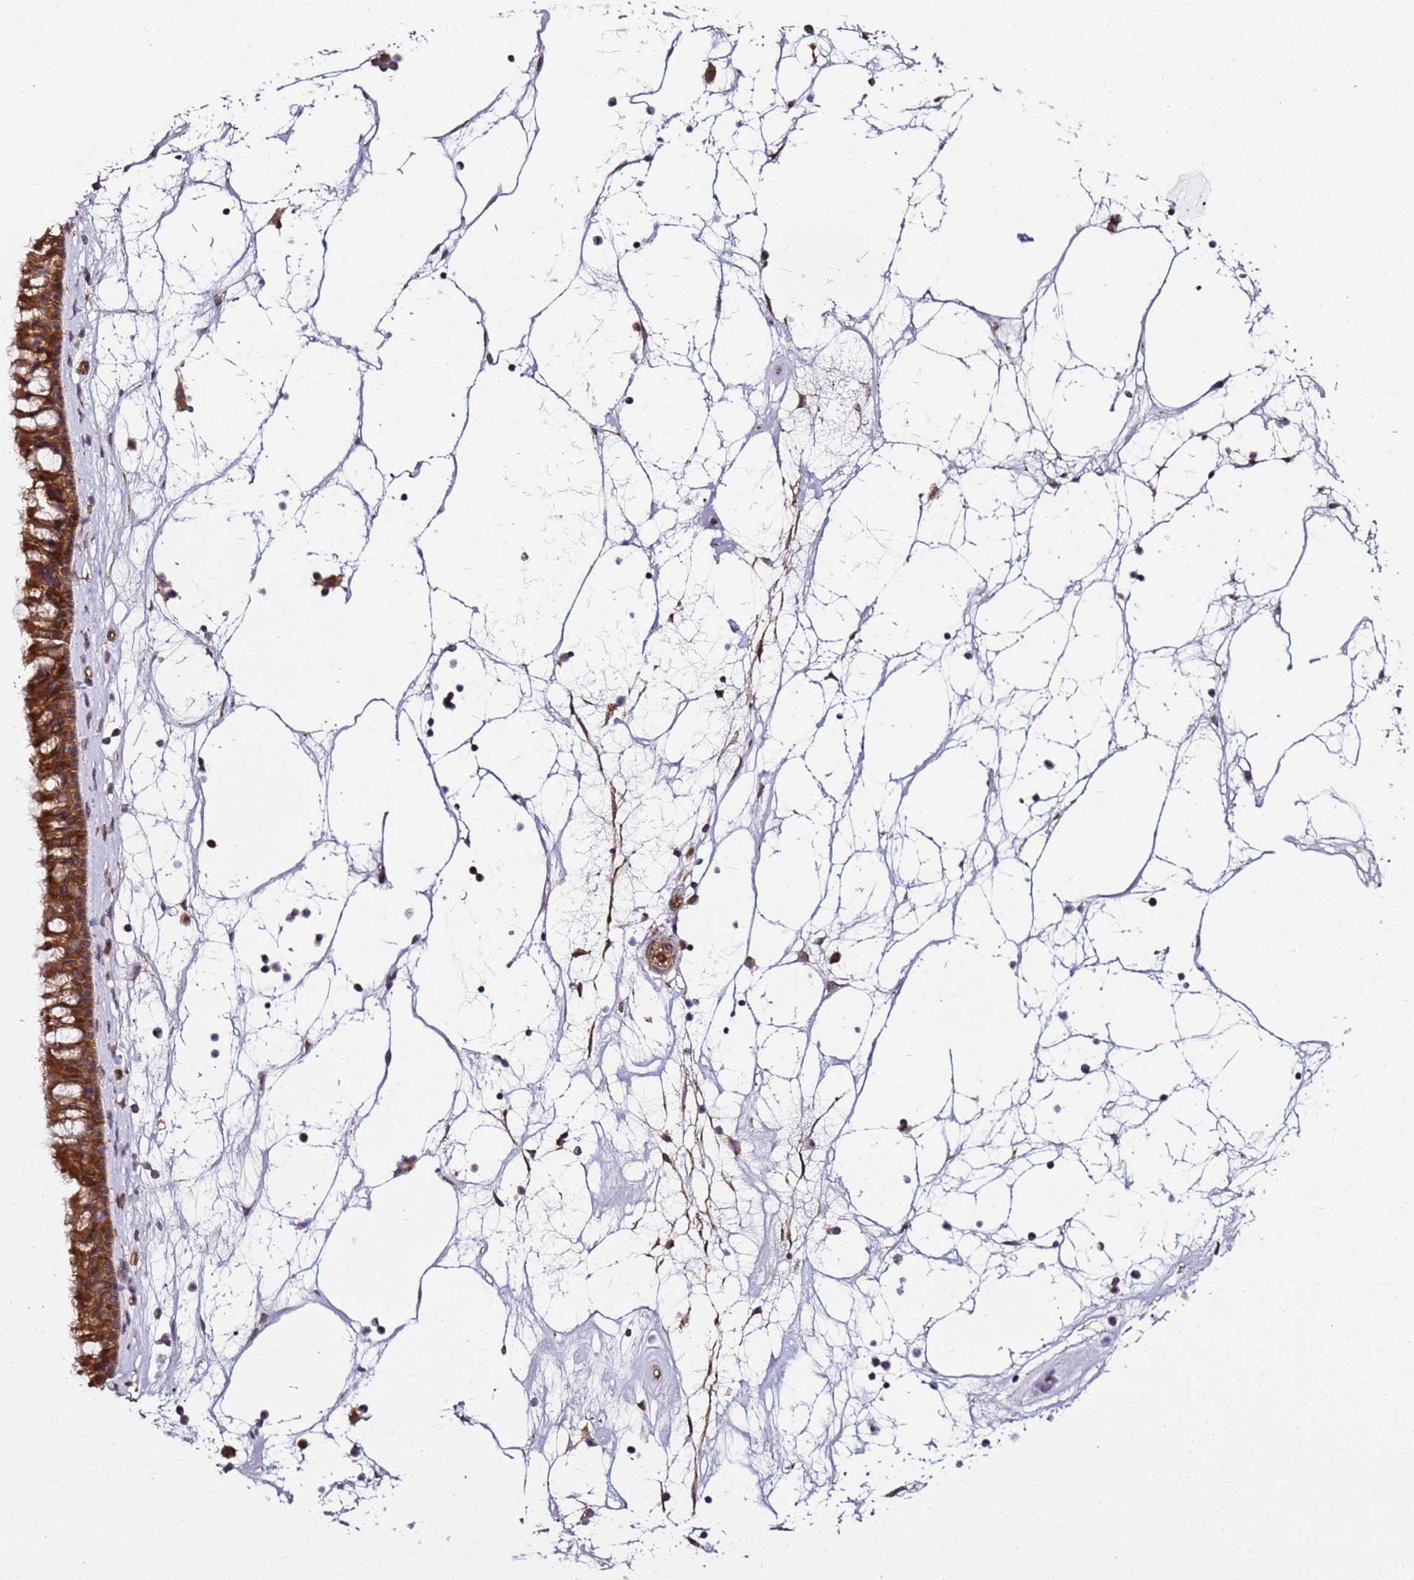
{"staining": {"intensity": "strong", "quantity": ">75%", "location": "cytoplasmic/membranous"}, "tissue": "nasopharynx", "cell_type": "Respiratory epithelial cells", "image_type": "normal", "snomed": [{"axis": "morphology", "description": "Normal tissue, NOS"}, {"axis": "topography", "description": "Nasopharynx"}], "caption": "Immunohistochemistry (IHC) (DAB) staining of benign human nasopharynx reveals strong cytoplasmic/membranous protein staining in approximately >75% of respiratory epithelial cells. (DAB = brown stain, brightfield microscopy at high magnification).", "gene": "TM2D2", "patient": {"sex": "male", "age": 64}}